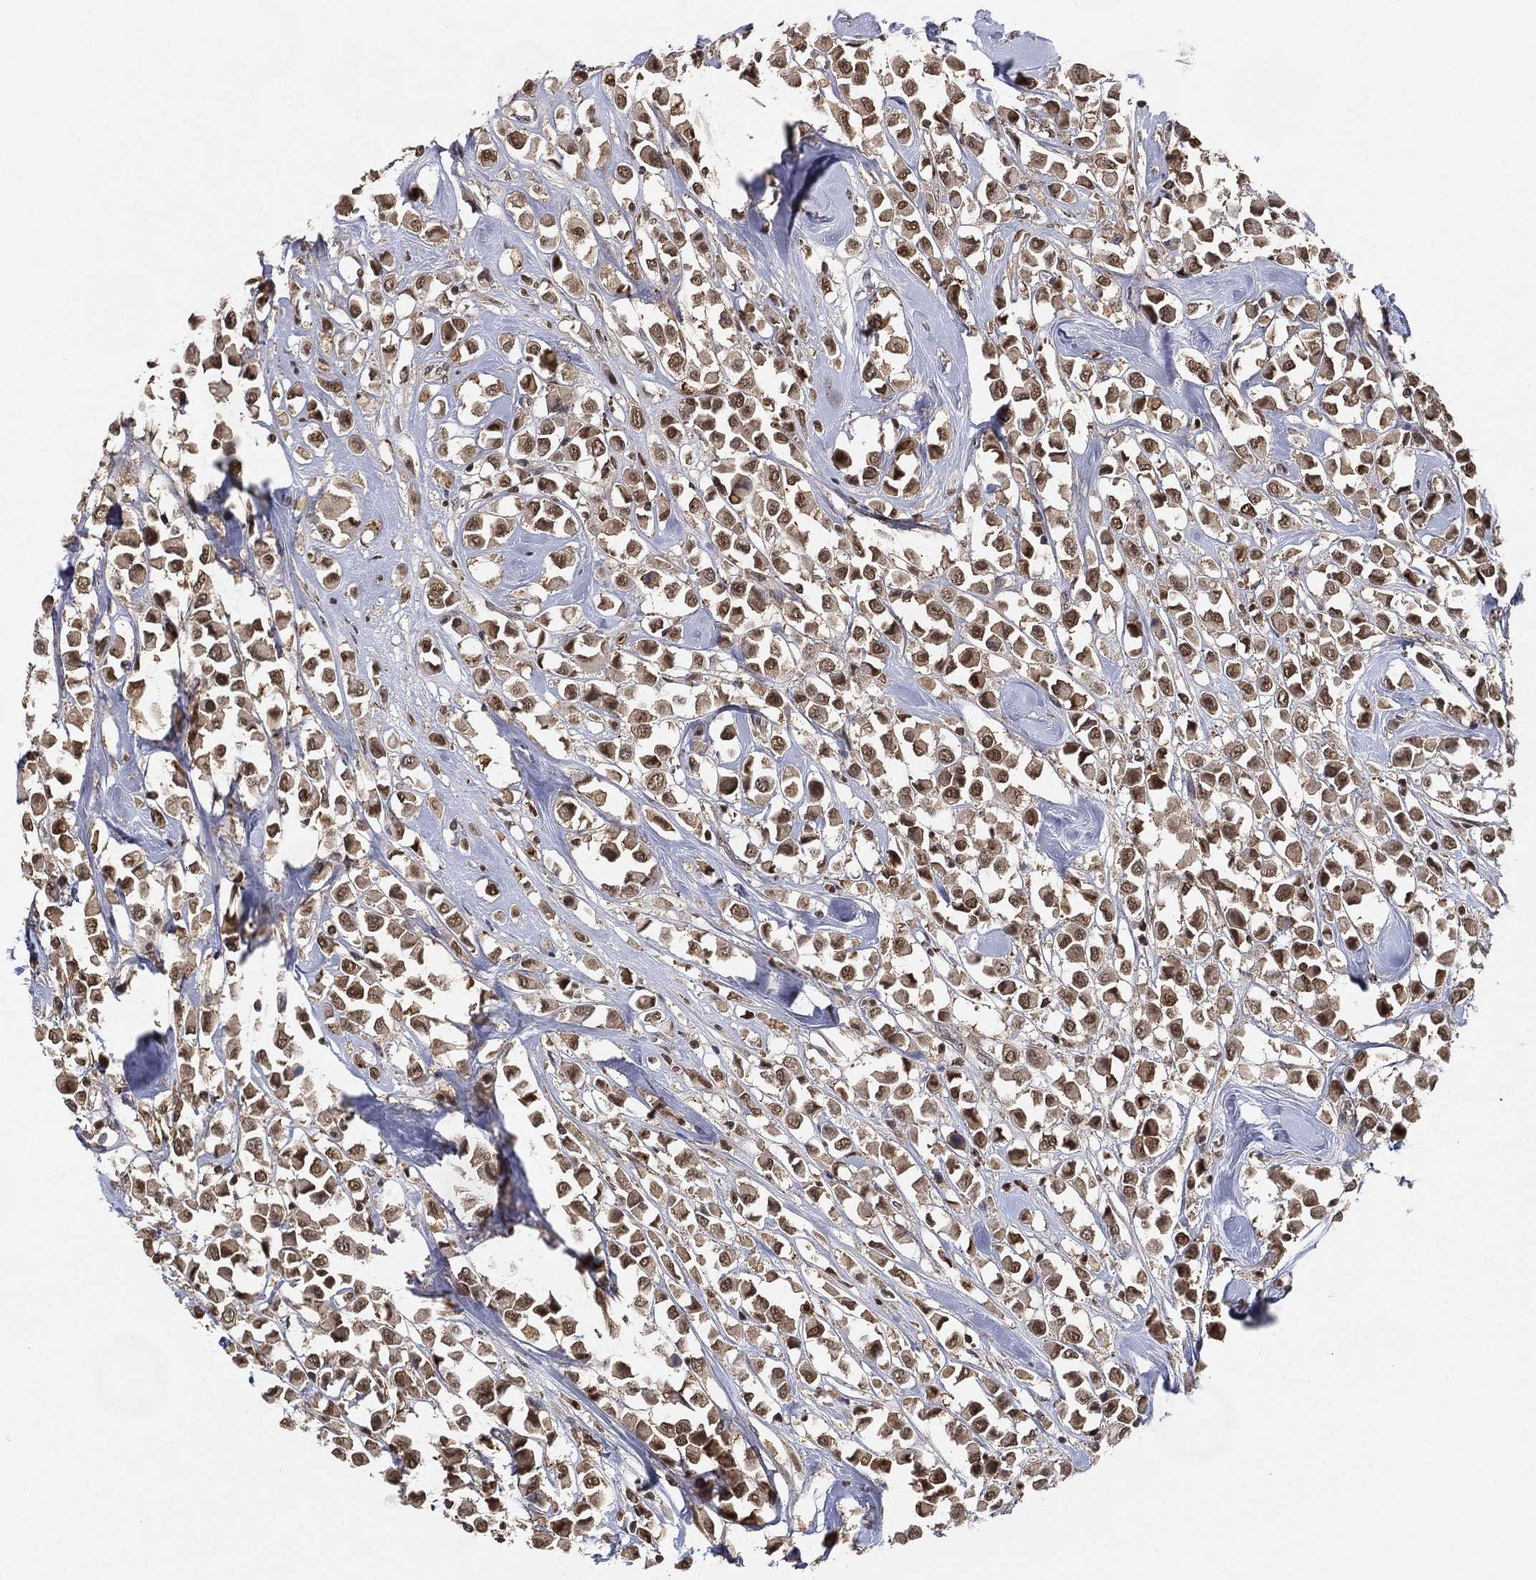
{"staining": {"intensity": "moderate", "quantity": "25%-75%", "location": "nuclear"}, "tissue": "breast cancer", "cell_type": "Tumor cells", "image_type": "cancer", "snomed": [{"axis": "morphology", "description": "Duct carcinoma"}, {"axis": "topography", "description": "Breast"}], "caption": "Breast invasive ductal carcinoma stained for a protein (brown) demonstrates moderate nuclear positive staining in about 25%-75% of tumor cells.", "gene": "WDR26", "patient": {"sex": "female", "age": 61}}